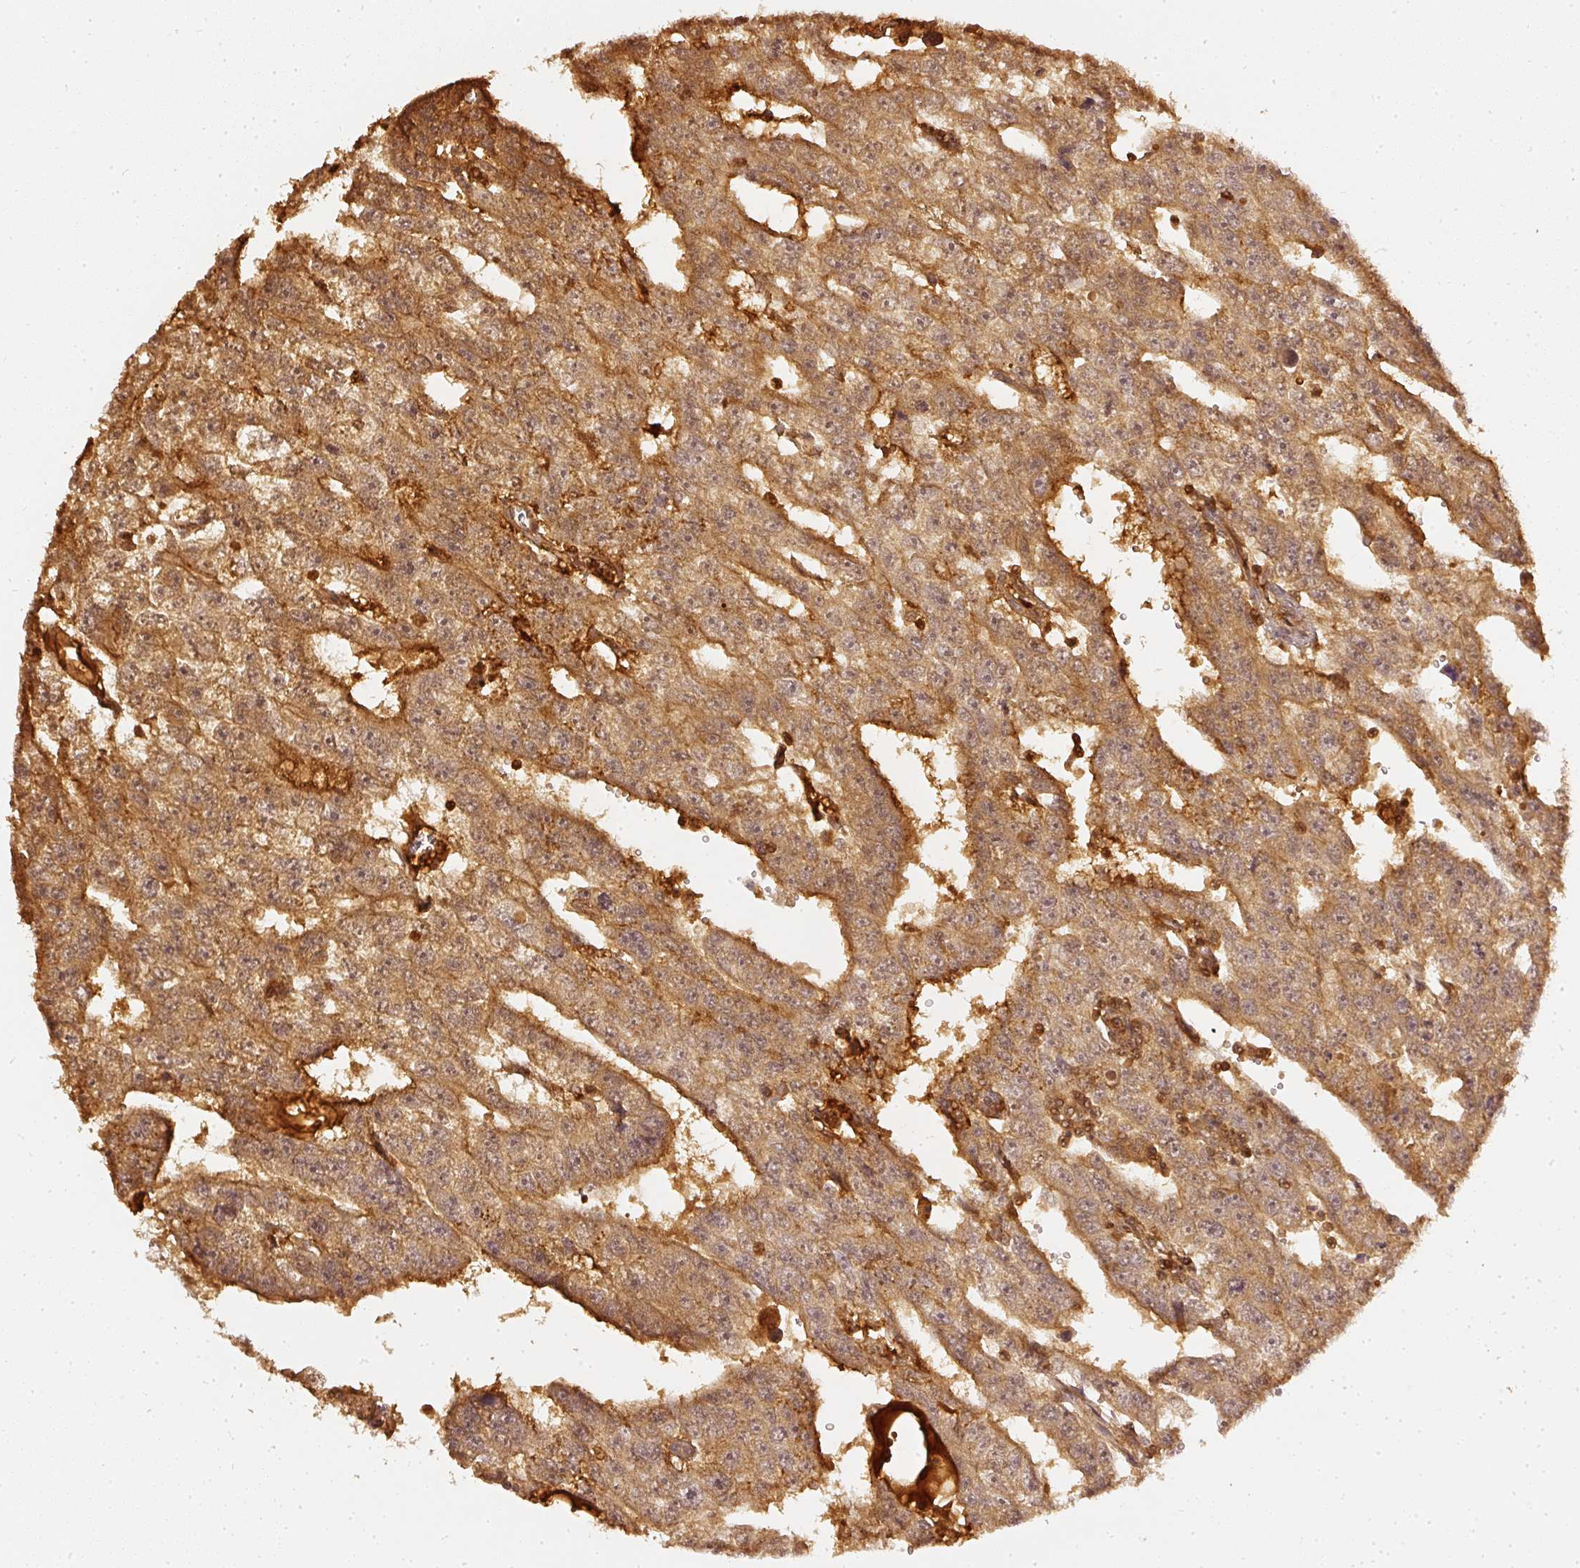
{"staining": {"intensity": "moderate", "quantity": ">75%", "location": "cytoplasmic/membranous"}, "tissue": "testis cancer", "cell_type": "Tumor cells", "image_type": "cancer", "snomed": [{"axis": "morphology", "description": "Carcinoma, Embryonal, NOS"}, {"axis": "topography", "description": "Testis"}], "caption": "Human testis cancer (embryonal carcinoma) stained for a protein (brown) exhibits moderate cytoplasmic/membranous positive expression in approximately >75% of tumor cells.", "gene": "PFN1", "patient": {"sex": "male", "age": 20}}